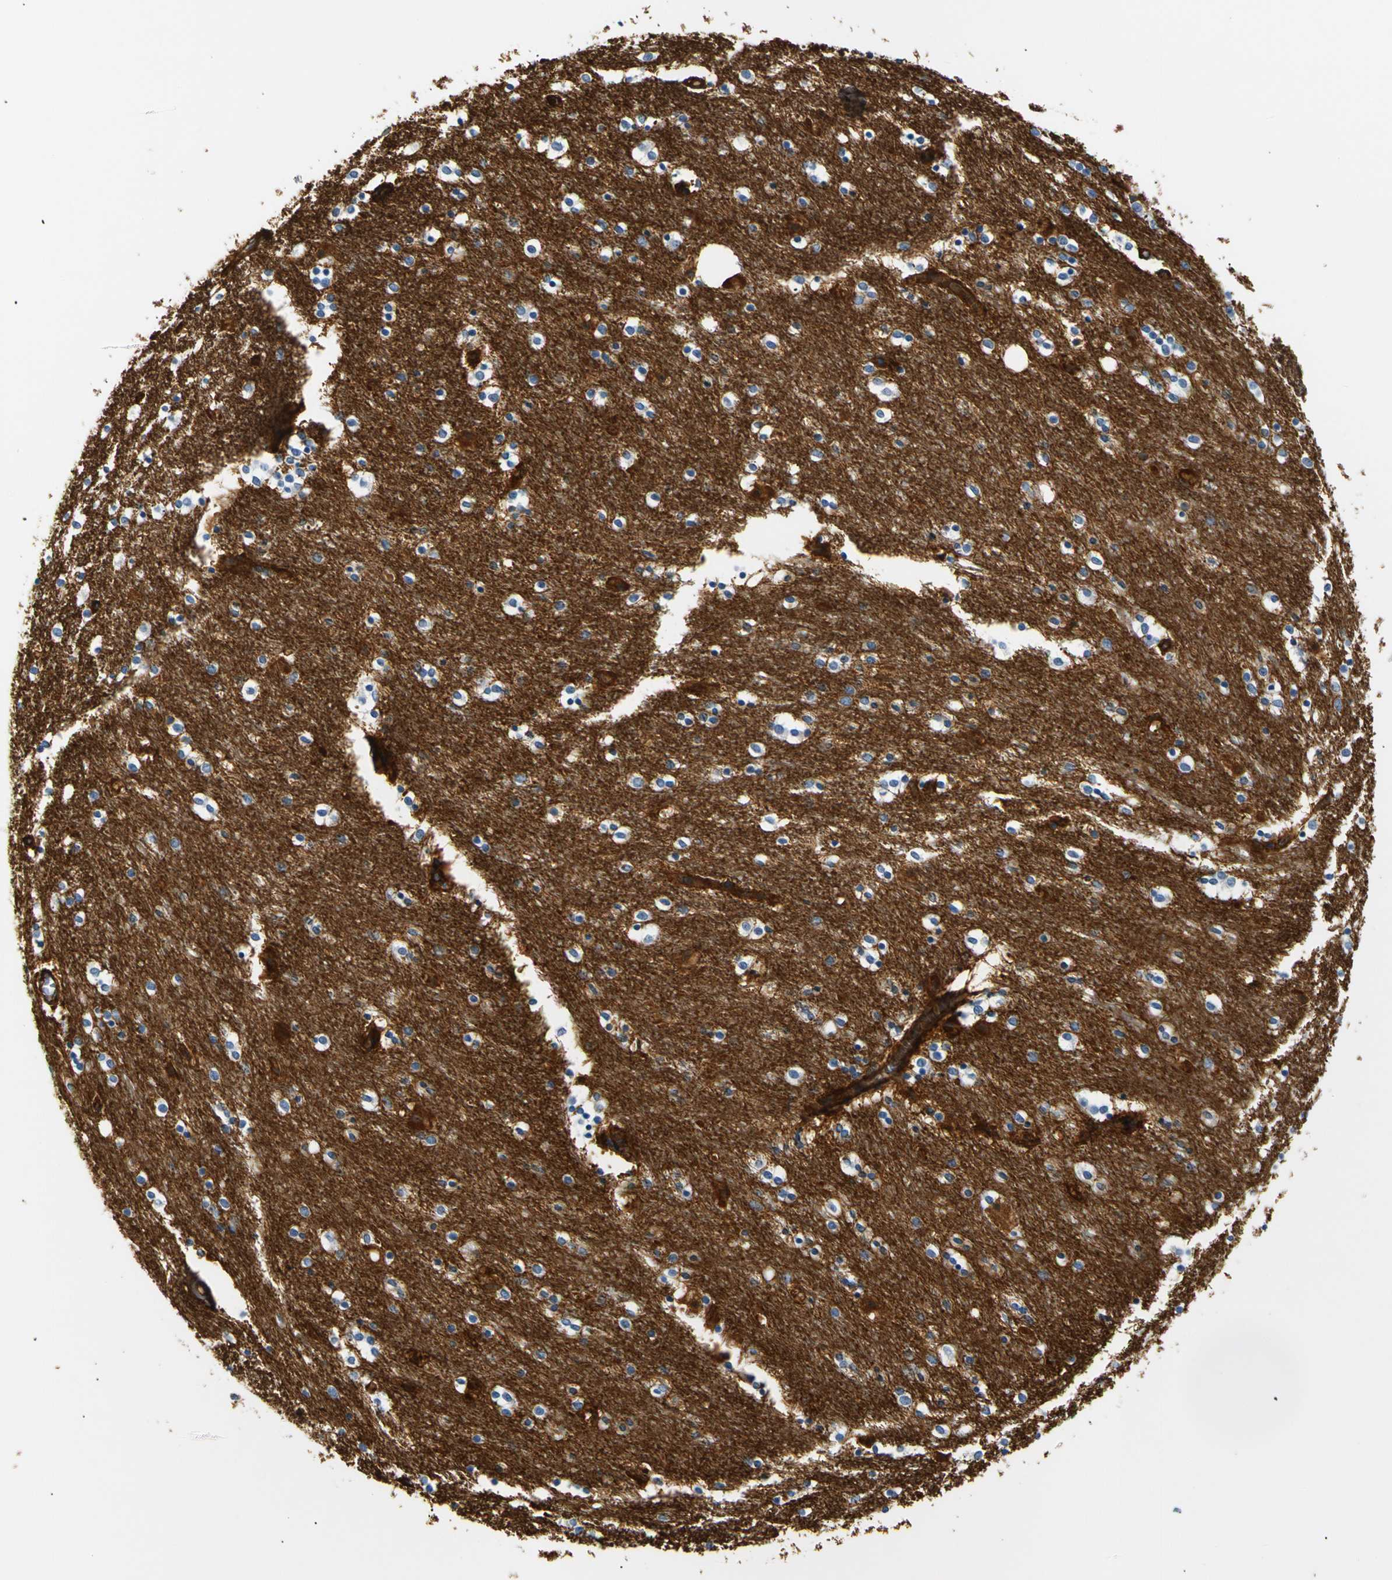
{"staining": {"intensity": "moderate", "quantity": "<25%", "location": "cytoplasmic/membranous"}, "tissue": "caudate", "cell_type": "Glial cells", "image_type": "normal", "snomed": [{"axis": "morphology", "description": "Normal tissue, NOS"}, {"axis": "topography", "description": "Lateral ventricle wall"}], "caption": "About <25% of glial cells in benign caudate demonstrate moderate cytoplasmic/membranous protein staining as visualized by brown immunohistochemical staining.", "gene": "SPTBN1", "patient": {"sex": "female", "age": 54}}